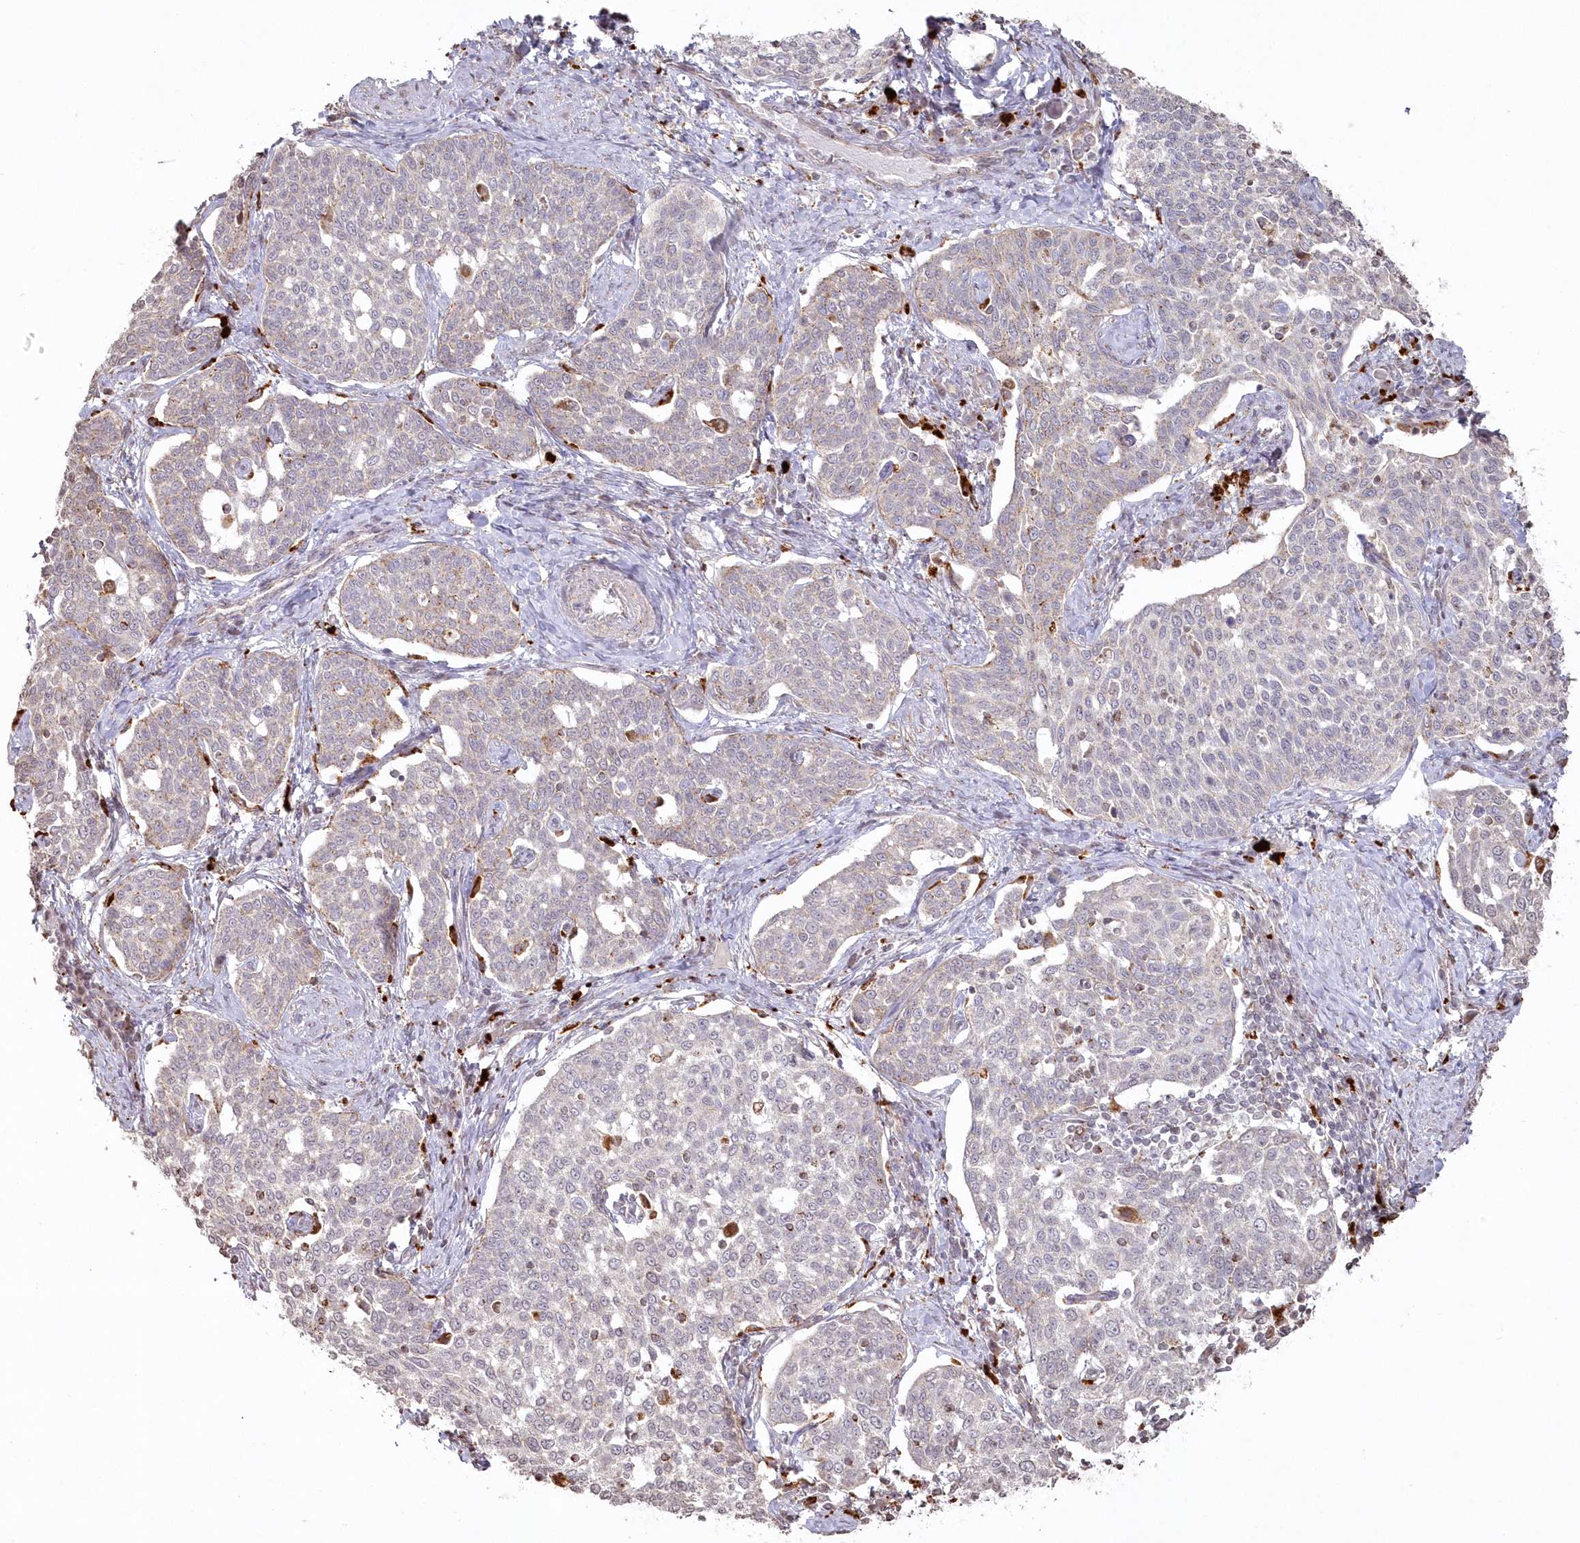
{"staining": {"intensity": "negative", "quantity": "none", "location": "none"}, "tissue": "cervical cancer", "cell_type": "Tumor cells", "image_type": "cancer", "snomed": [{"axis": "morphology", "description": "Squamous cell carcinoma, NOS"}, {"axis": "topography", "description": "Cervix"}], "caption": "IHC micrograph of neoplastic tissue: squamous cell carcinoma (cervical) stained with DAB (3,3'-diaminobenzidine) exhibits no significant protein expression in tumor cells.", "gene": "ARSB", "patient": {"sex": "female", "age": 34}}